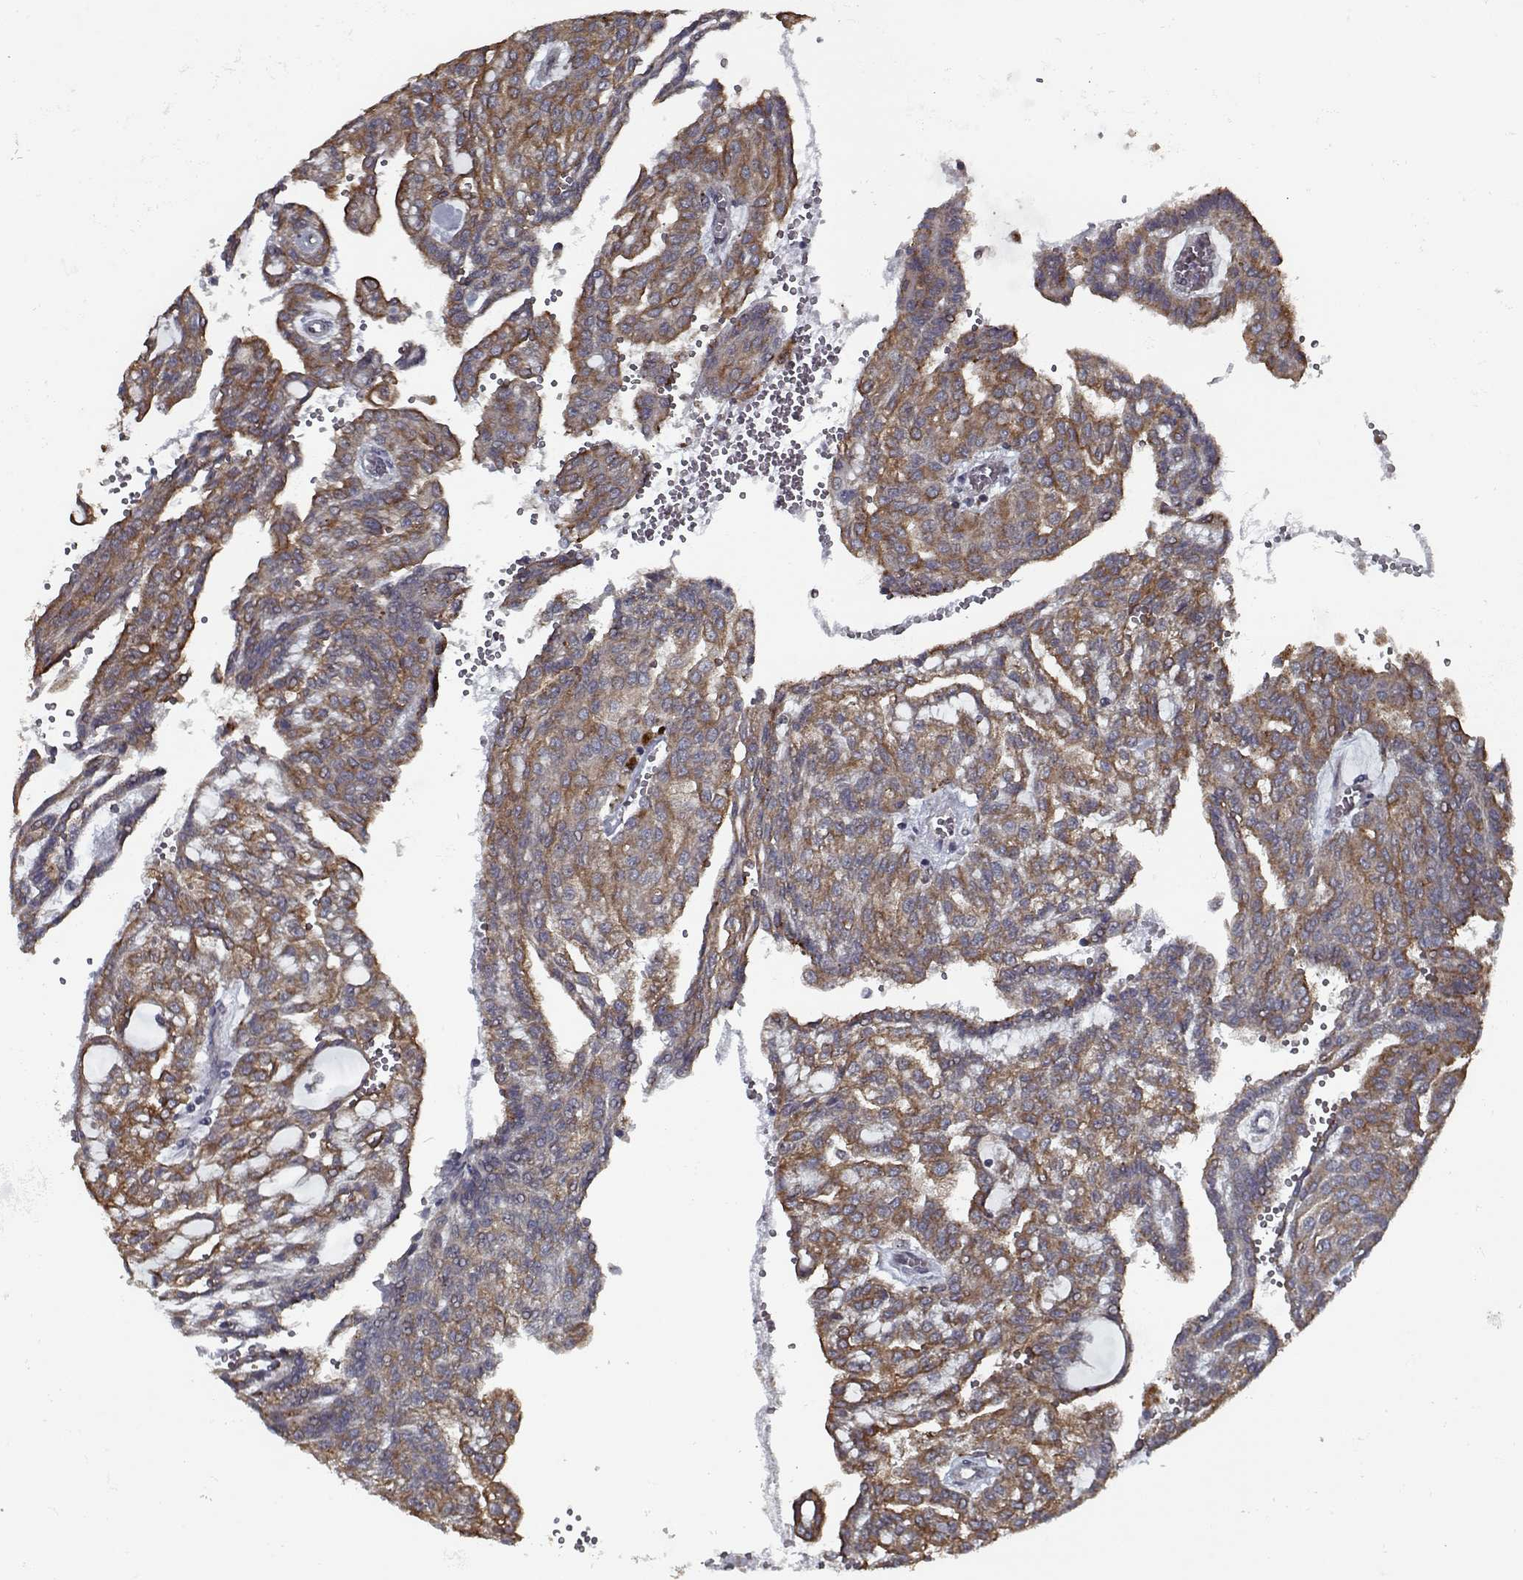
{"staining": {"intensity": "moderate", "quantity": ">75%", "location": "cytoplasmic/membranous"}, "tissue": "renal cancer", "cell_type": "Tumor cells", "image_type": "cancer", "snomed": [{"axis": "morphology", "description": "Adenocarcinoma, NOS"}, {"axis": "topography", "description": "Kidney"}], "caption": "Renal adenocarcinoma was stained to show a protein in brown. There is medium levels of moderate cytoplasmic/membranous expression in about >75% of tumor cells.", "gene": "NLK", "patient": {"sex": "male", "age": 63}}